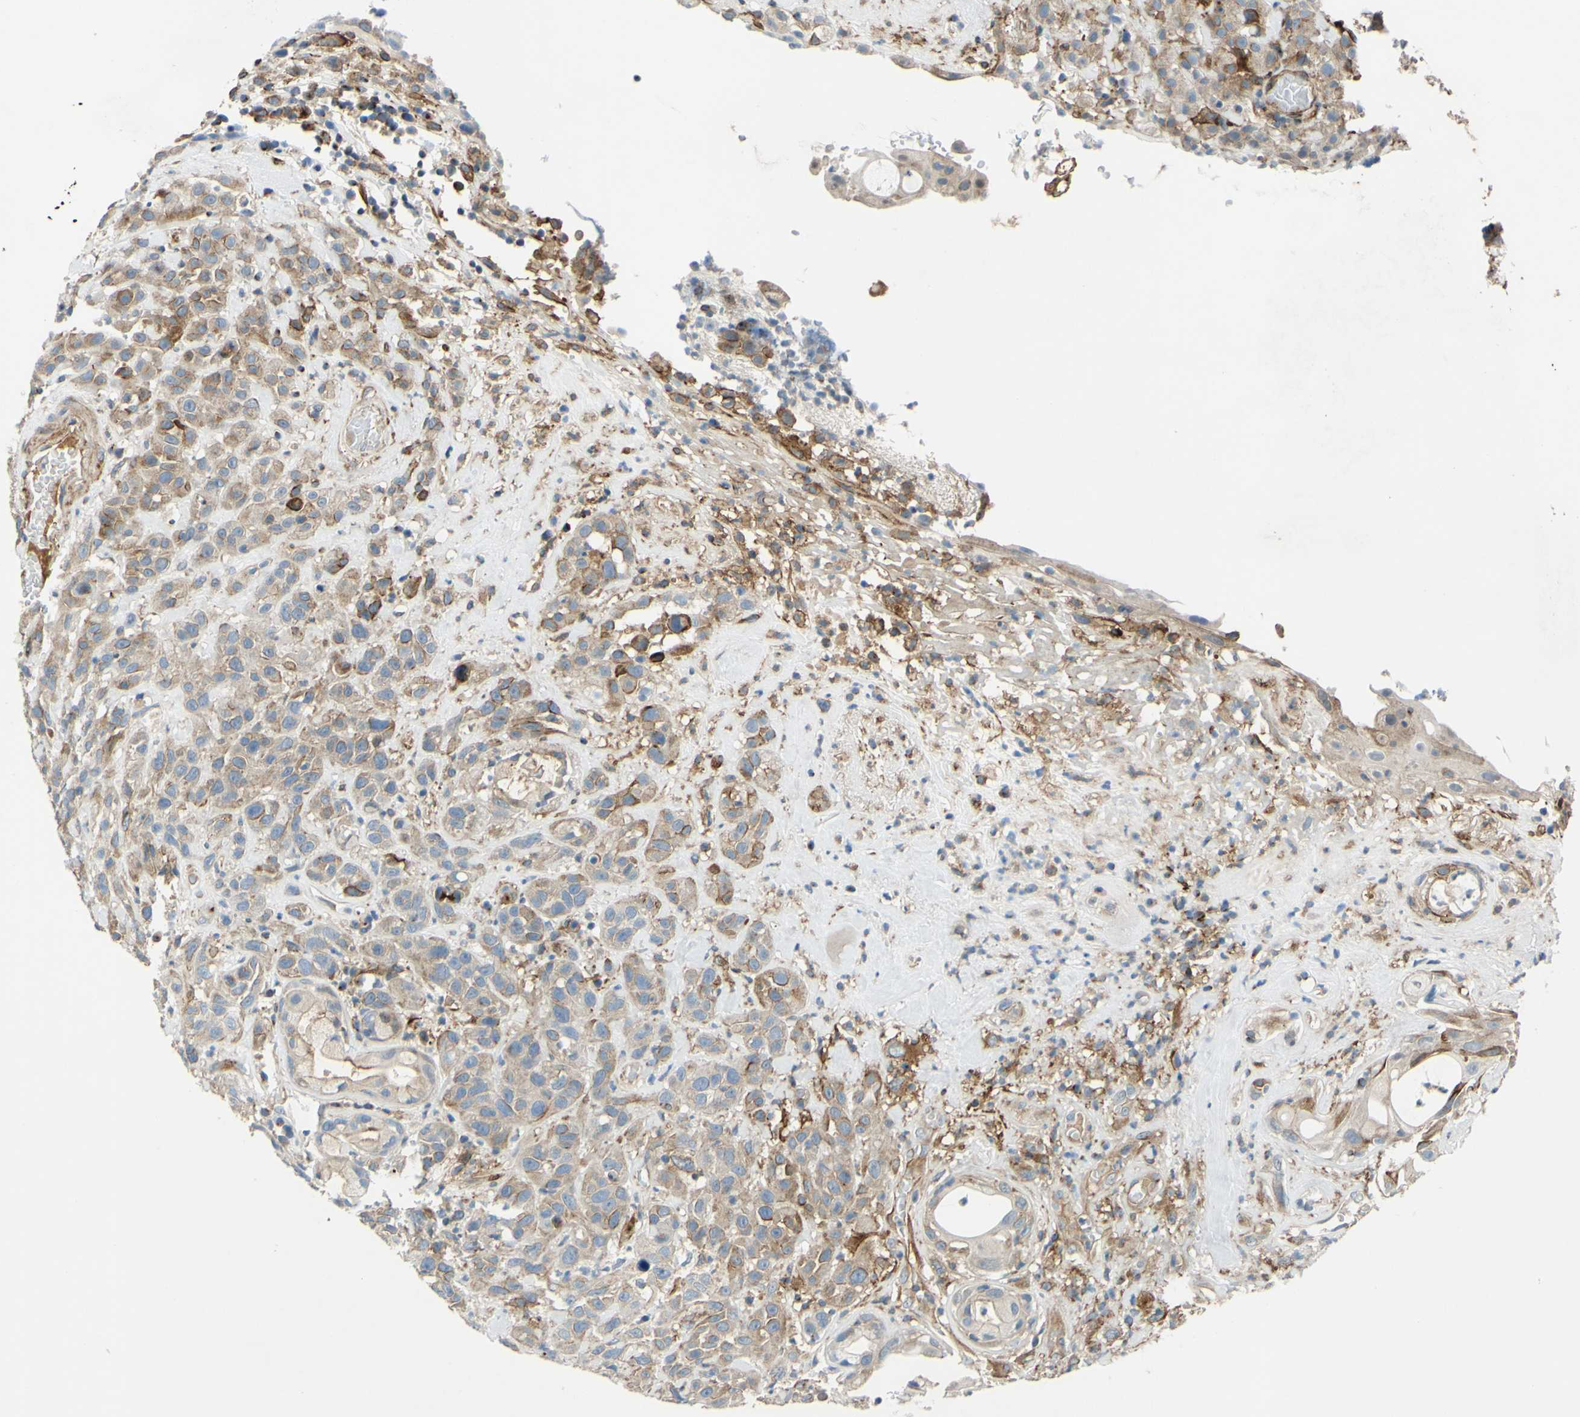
{"staining": {"intensity": "weak", "quantity": ">75%", "location": "cytoplasmic/membranous"}, "tissue": "head and neck cancer", "cell_type": "Tumor cells", "image_type": "cancer", "snomed": [{"axis": "morphology", "description": "Squamous cell carcinoma, NOS"}, {"axis": "topography", "description": "Head-Neck"}], "caption": "Protein staining shows weak cytoplasmic/membranous positivity in about >75% of tumor cells in head and neck squamous cell carcinoma.", "gene": "ARHGAP1", "patient": {"sex": "male", "age": 62}}